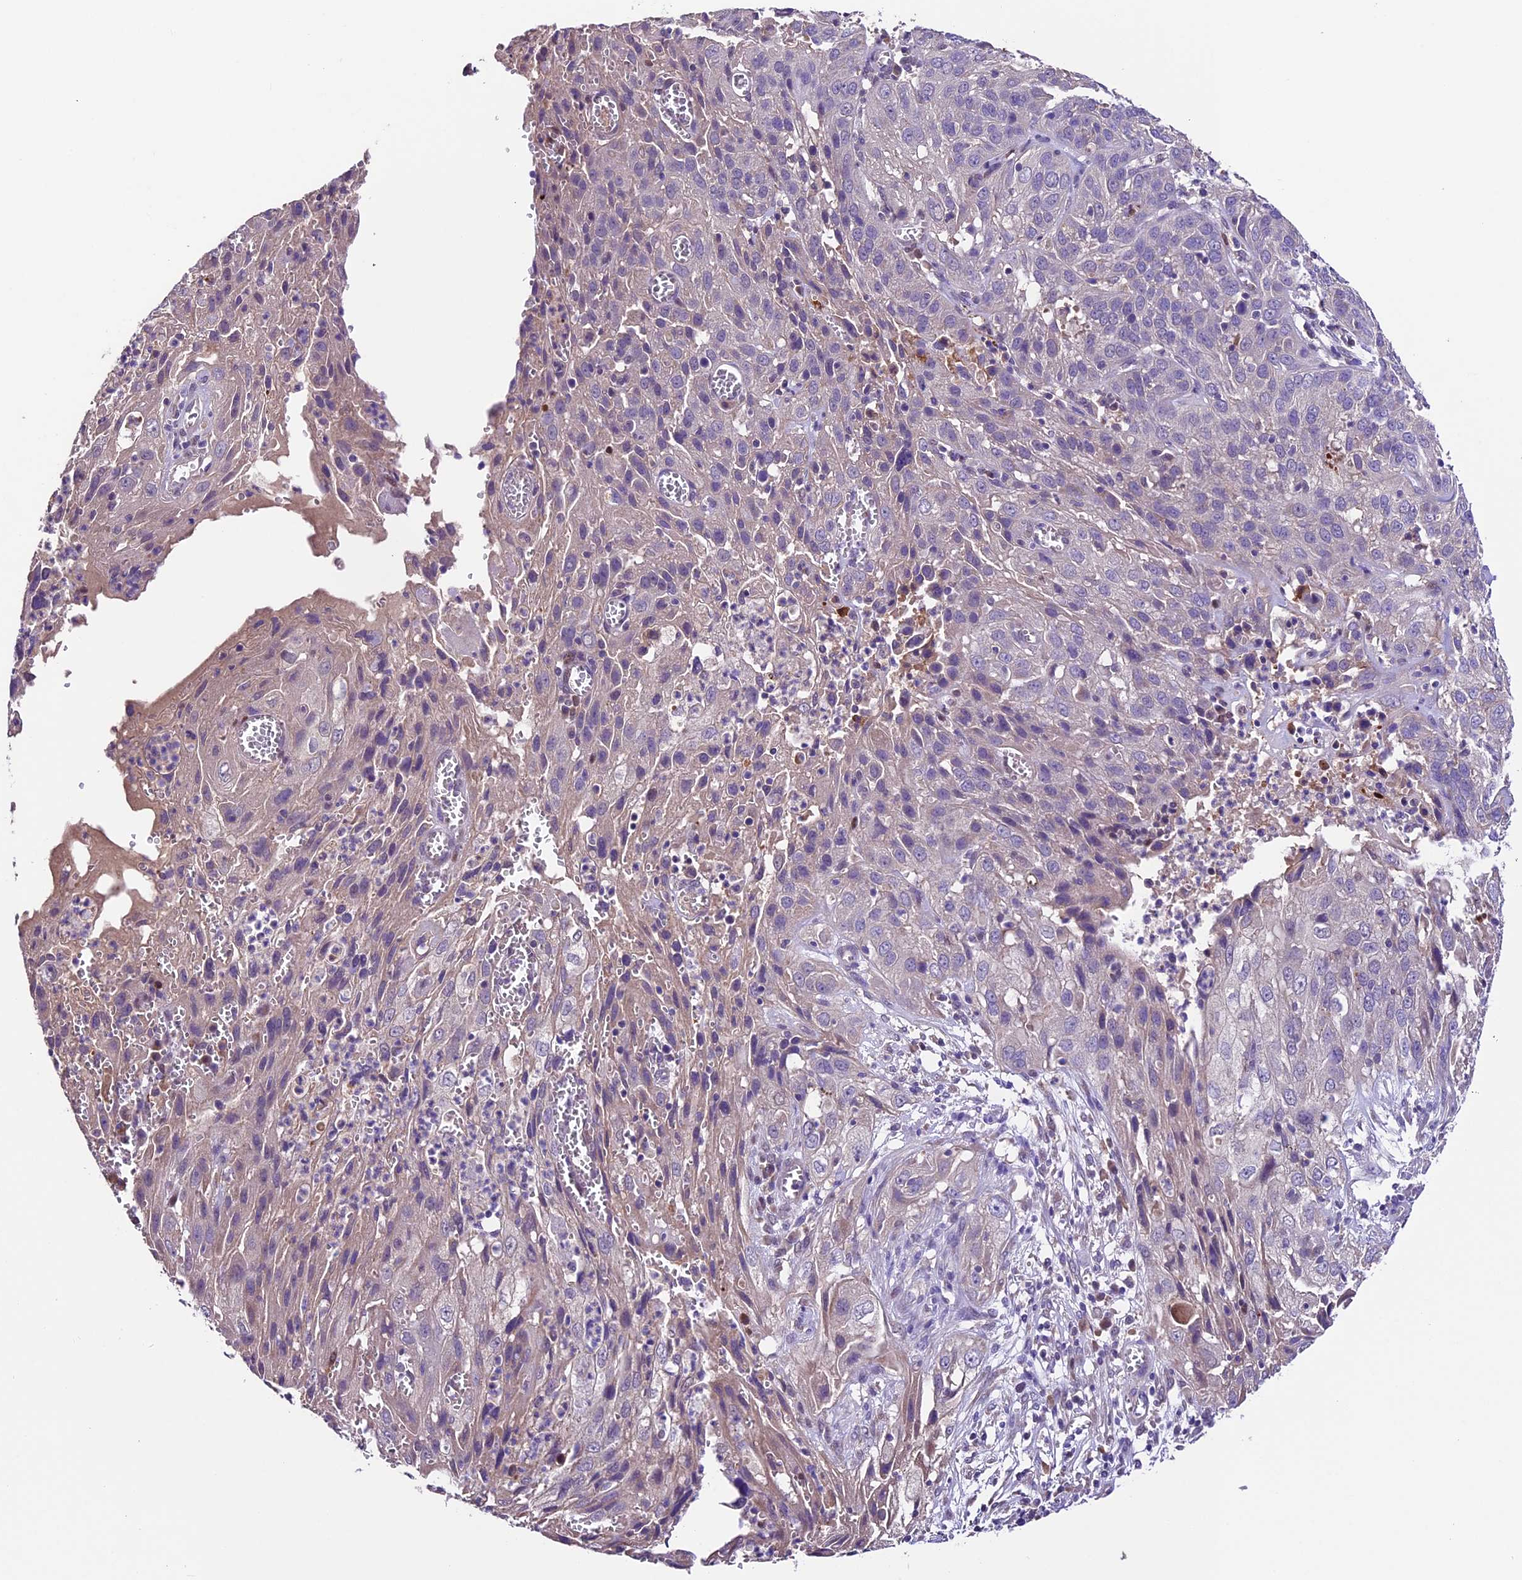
{"staining": {"intensity": "negative", "quantity": "none", "location": "none"}, "tissue": "cervical cancer", "cell_type": "Tumor cells", "image_type": "cancer", "snomed": [{"axis": "morphology", "description": "Squamous cell carcinoma, NOS"}, {"axis": "topography", "description": "Cervix"}], "caption": "DAB (3,3'-diaminobenzidine) immunohistochemical staining of cervical cancer reveals no significant positivity in tumor cells.", "gene": "SBNO2", "patient": {"sex": "female", "age": 32}}